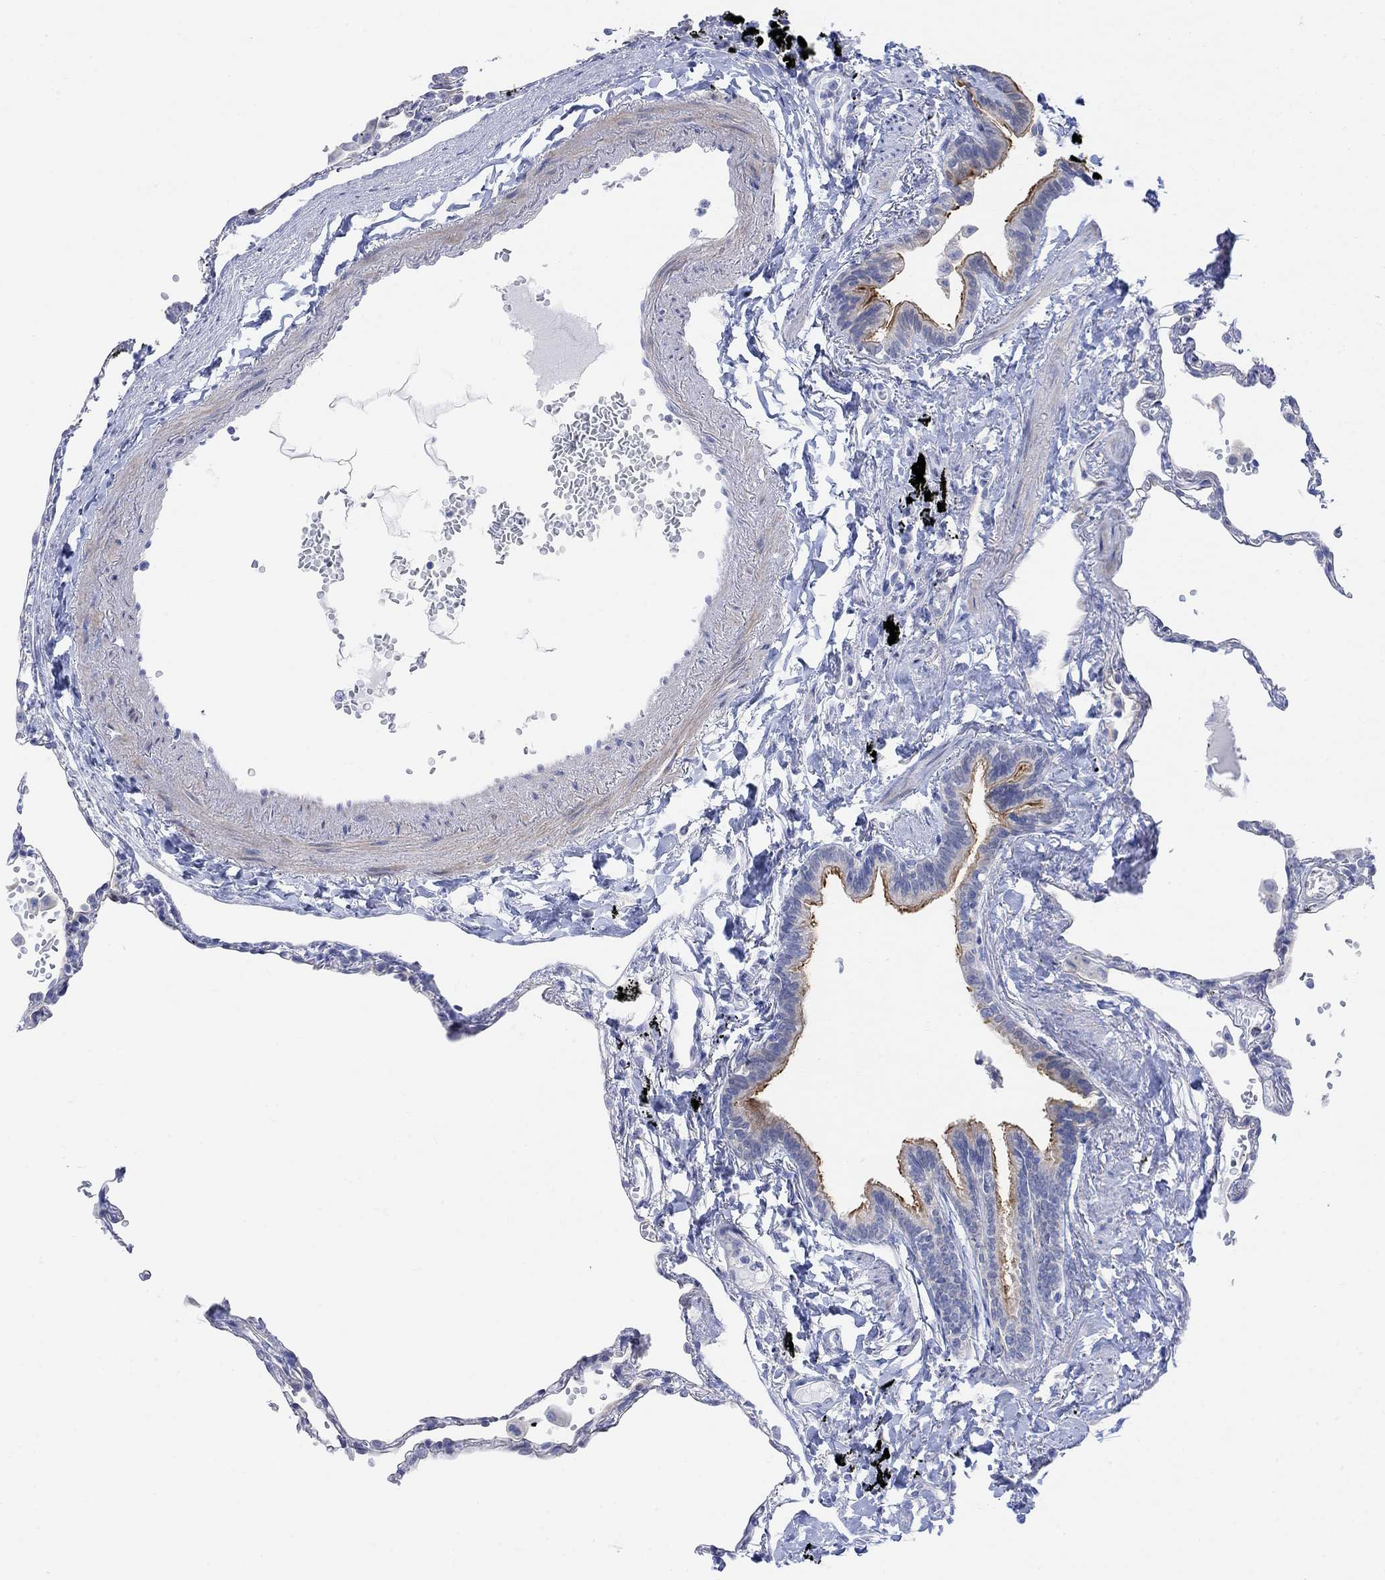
{"staining": {"intensity": "negative", "quantity": "none", "location": "none"}, "tissue": "lung", "cell_type": "Alveolar cells", "image_type": "normal", "snomed": [{"axis": "morphology", "description": "Normal tissue, NOS"}, {"axis": "topography", "description": "Lung"}], "caption": "The image shows no staining of alveolar cells in unremarkable lung. (Brightfield microscopy of DAB immunohistochemistry at high magnification).", "gene": "TLDC2", "patient": {"sex": "male", "age": 78}}